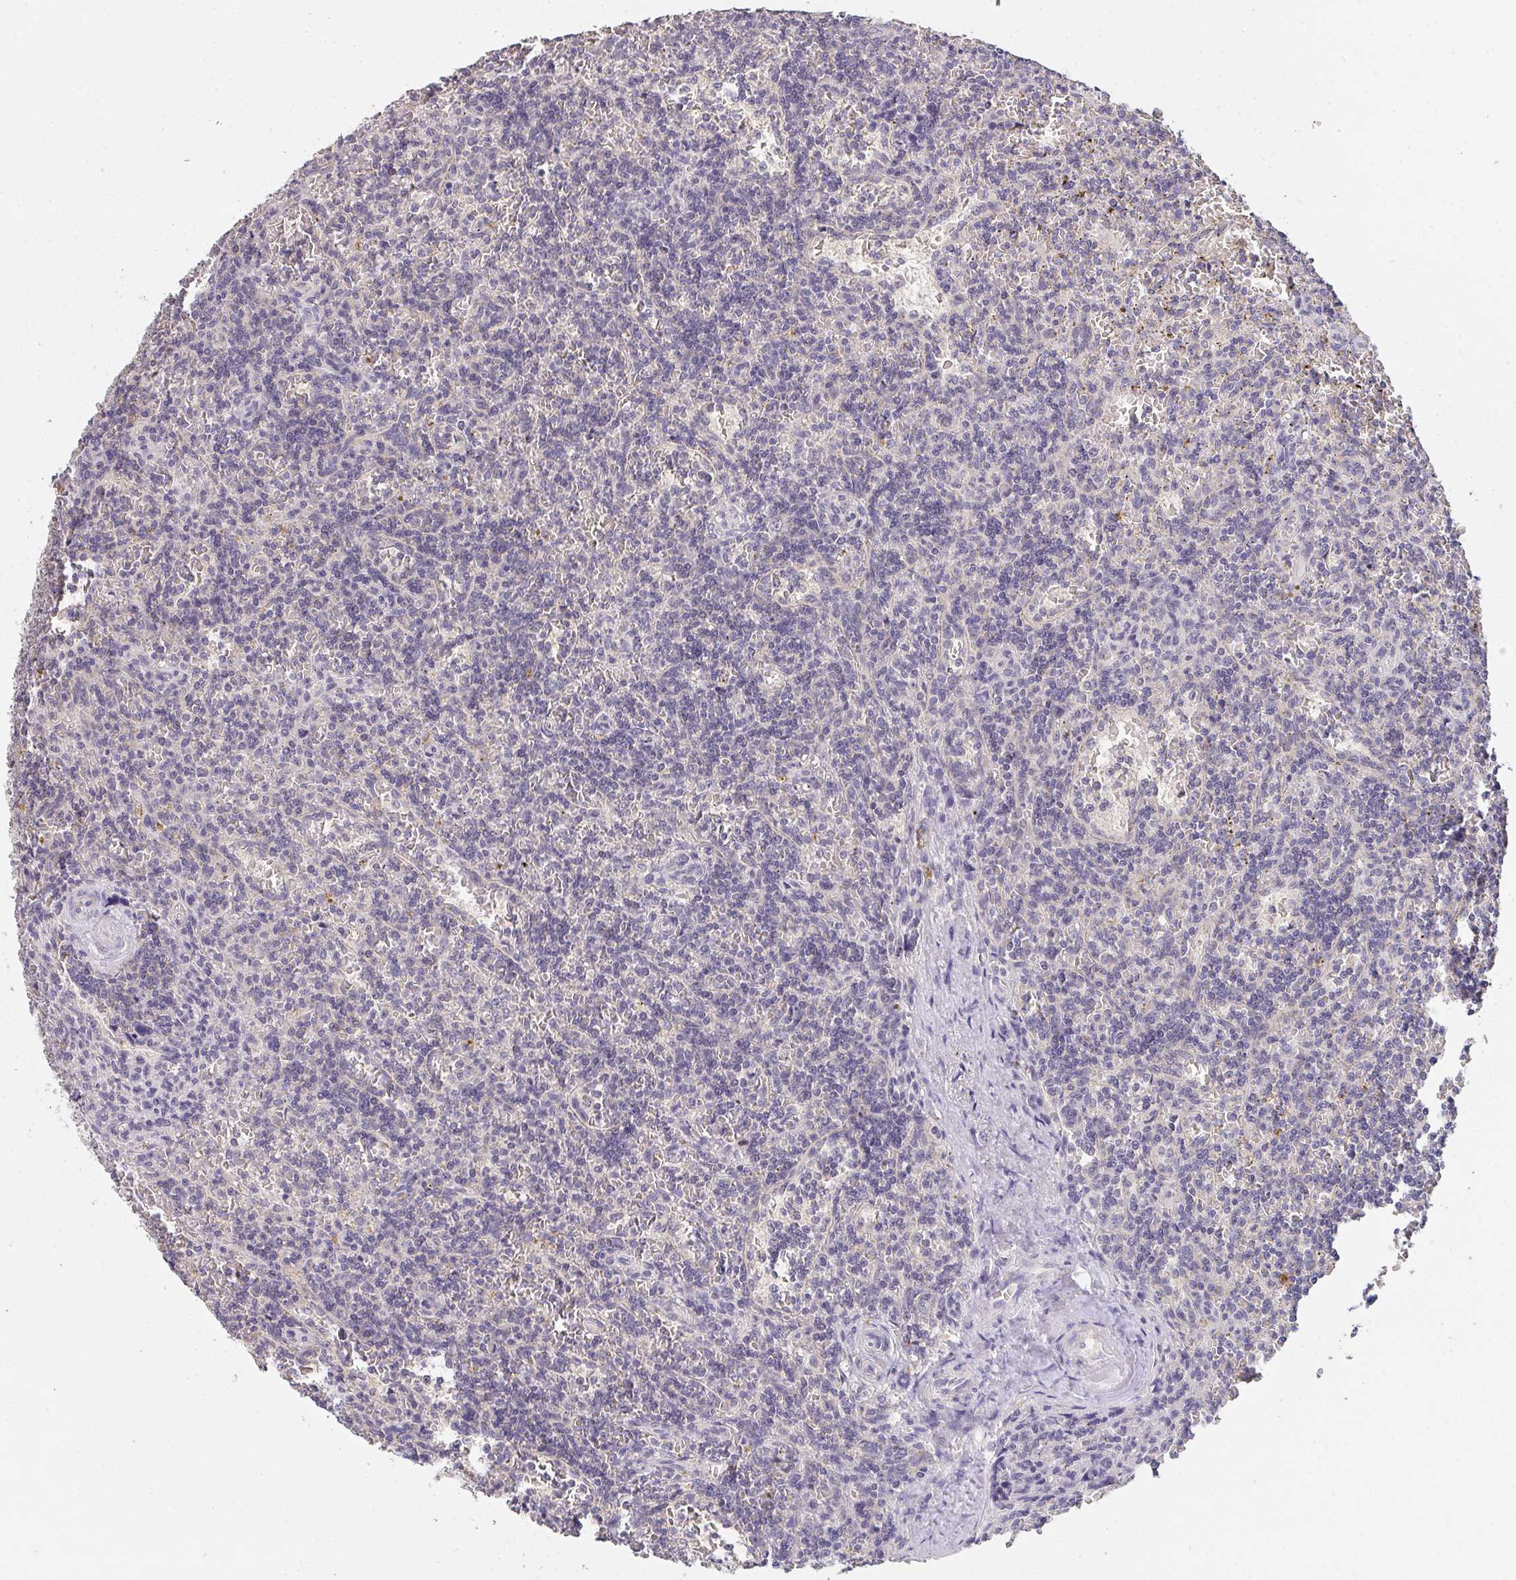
{"staining": {"intensity": "negative", "quantity": "none", "location": "none"}, "tissue": "lymphoma", "cell_type": "Tumor cells", "image_type": "cancer", "snomed": [{"axis": "morphology", "description": "Malignant lymphoma, non-Hodgkin's type, Low grade"}, {"axis": "topography", "description": "Spleen"}], "caption": "The IHC micrograph has no significant staining in tumor cells of malignant lymphoma, non-Hodgkin's type (low-grade) tissue. Nuclei are stained in blue.", "gene": "TMEM219", "patient": {"sex": "male", "age": 73}}